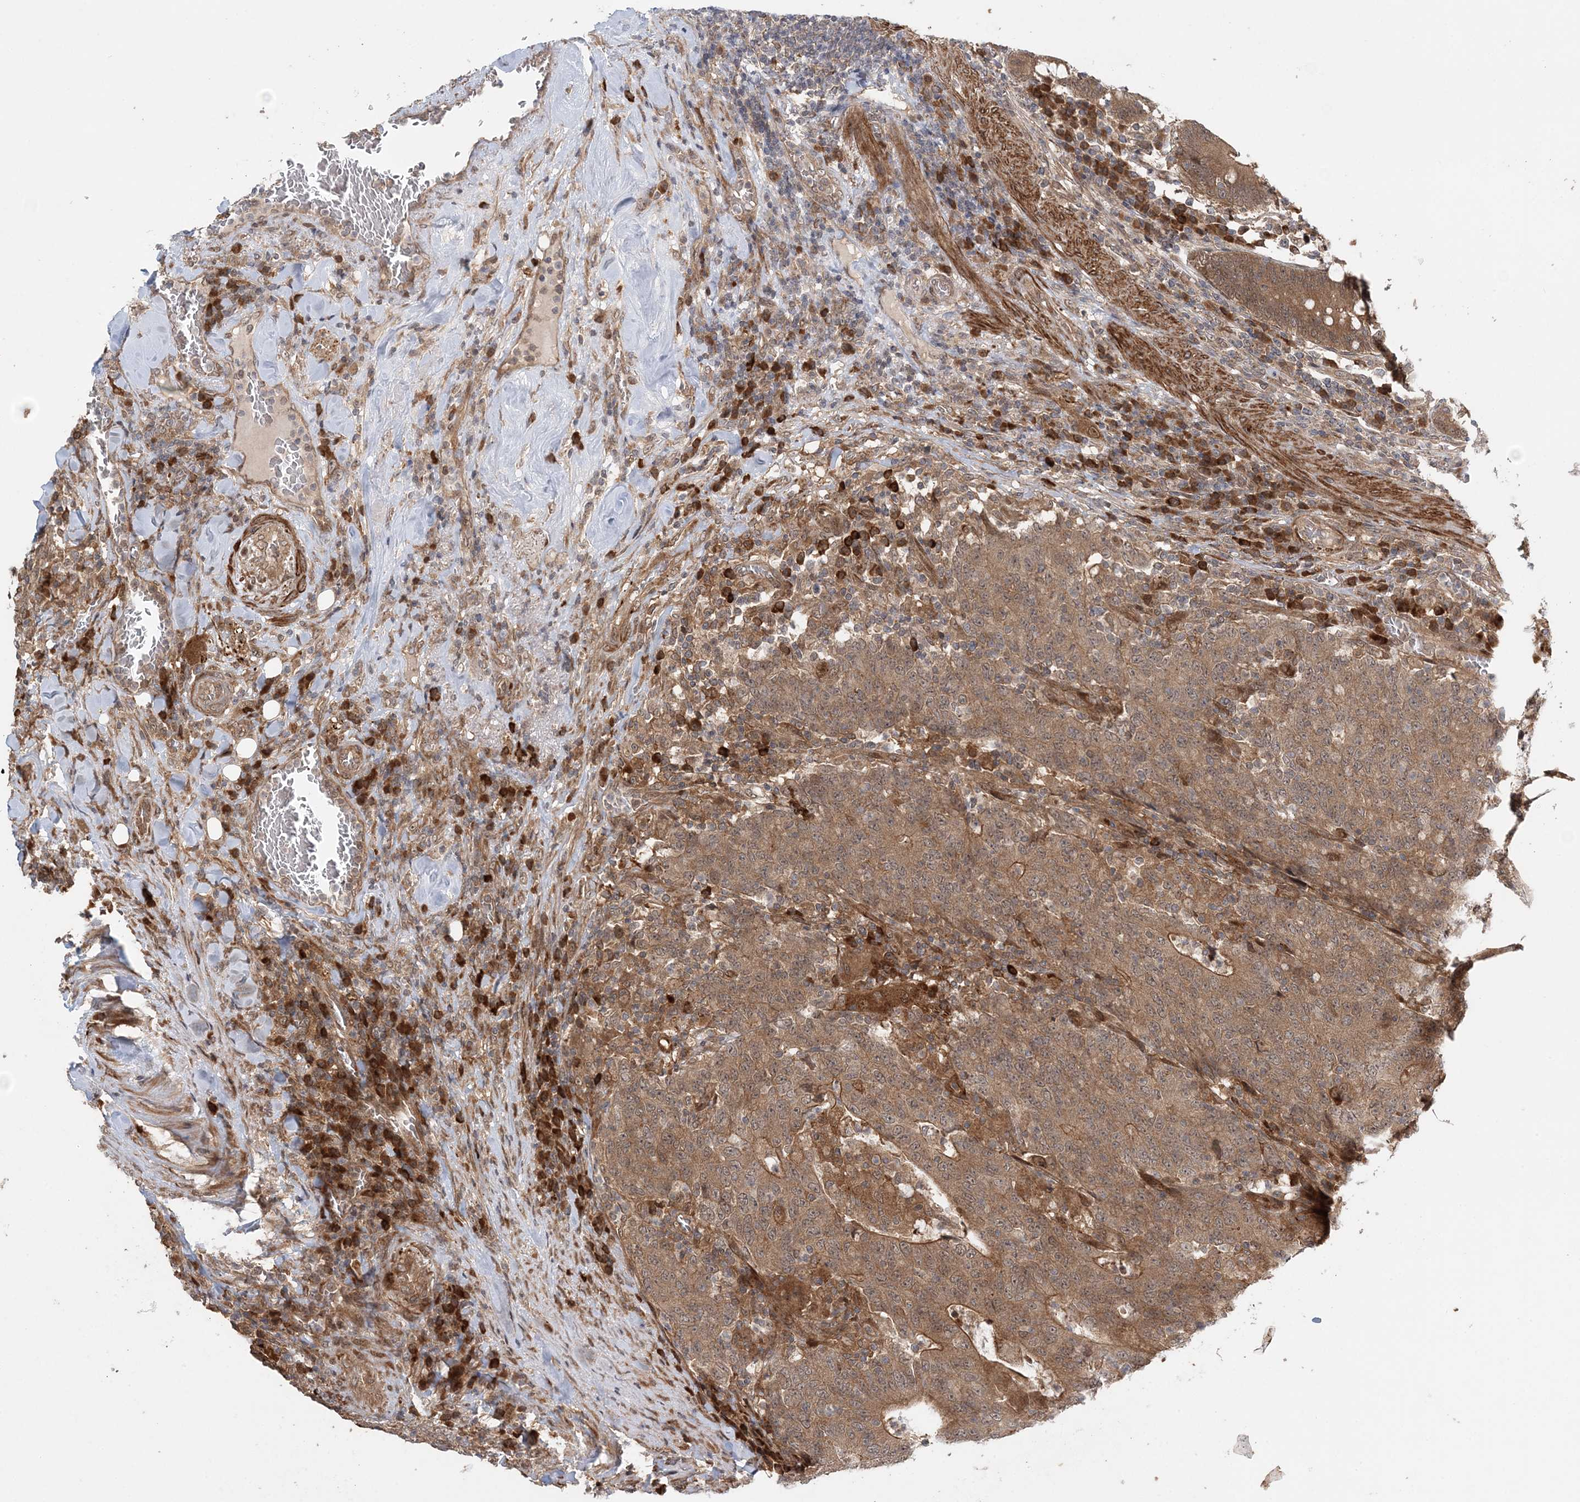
{"staining": {"intensity": "moderate", "quantity": ">75%", "location": "cytoplasmic/membranous"}, "tissue": "colorectal cancer", "cell_type": "Tumor cells", "image_type": "cancer", "snomed": [{"axis": "morphology", "description": "Normal tissue, NOS"}, {"axis": "morphology", "description": "Adenocarcinoma, NOS"}, {"axis": "topography", "description": "Colon"}], "caption": "A high-resolution micrograph shows immunohistochemistry (IHC) staining of colorectal cancer, which reveals moderate cytoplasmic/membranous staining in about >75% of tumor cells. (DAB (3,3'-diaminobenzidine) IHC with brightfield microscopy, high magnification).", "gene": "UBTD2", "patient": {"sex": "female", "age": 75}}